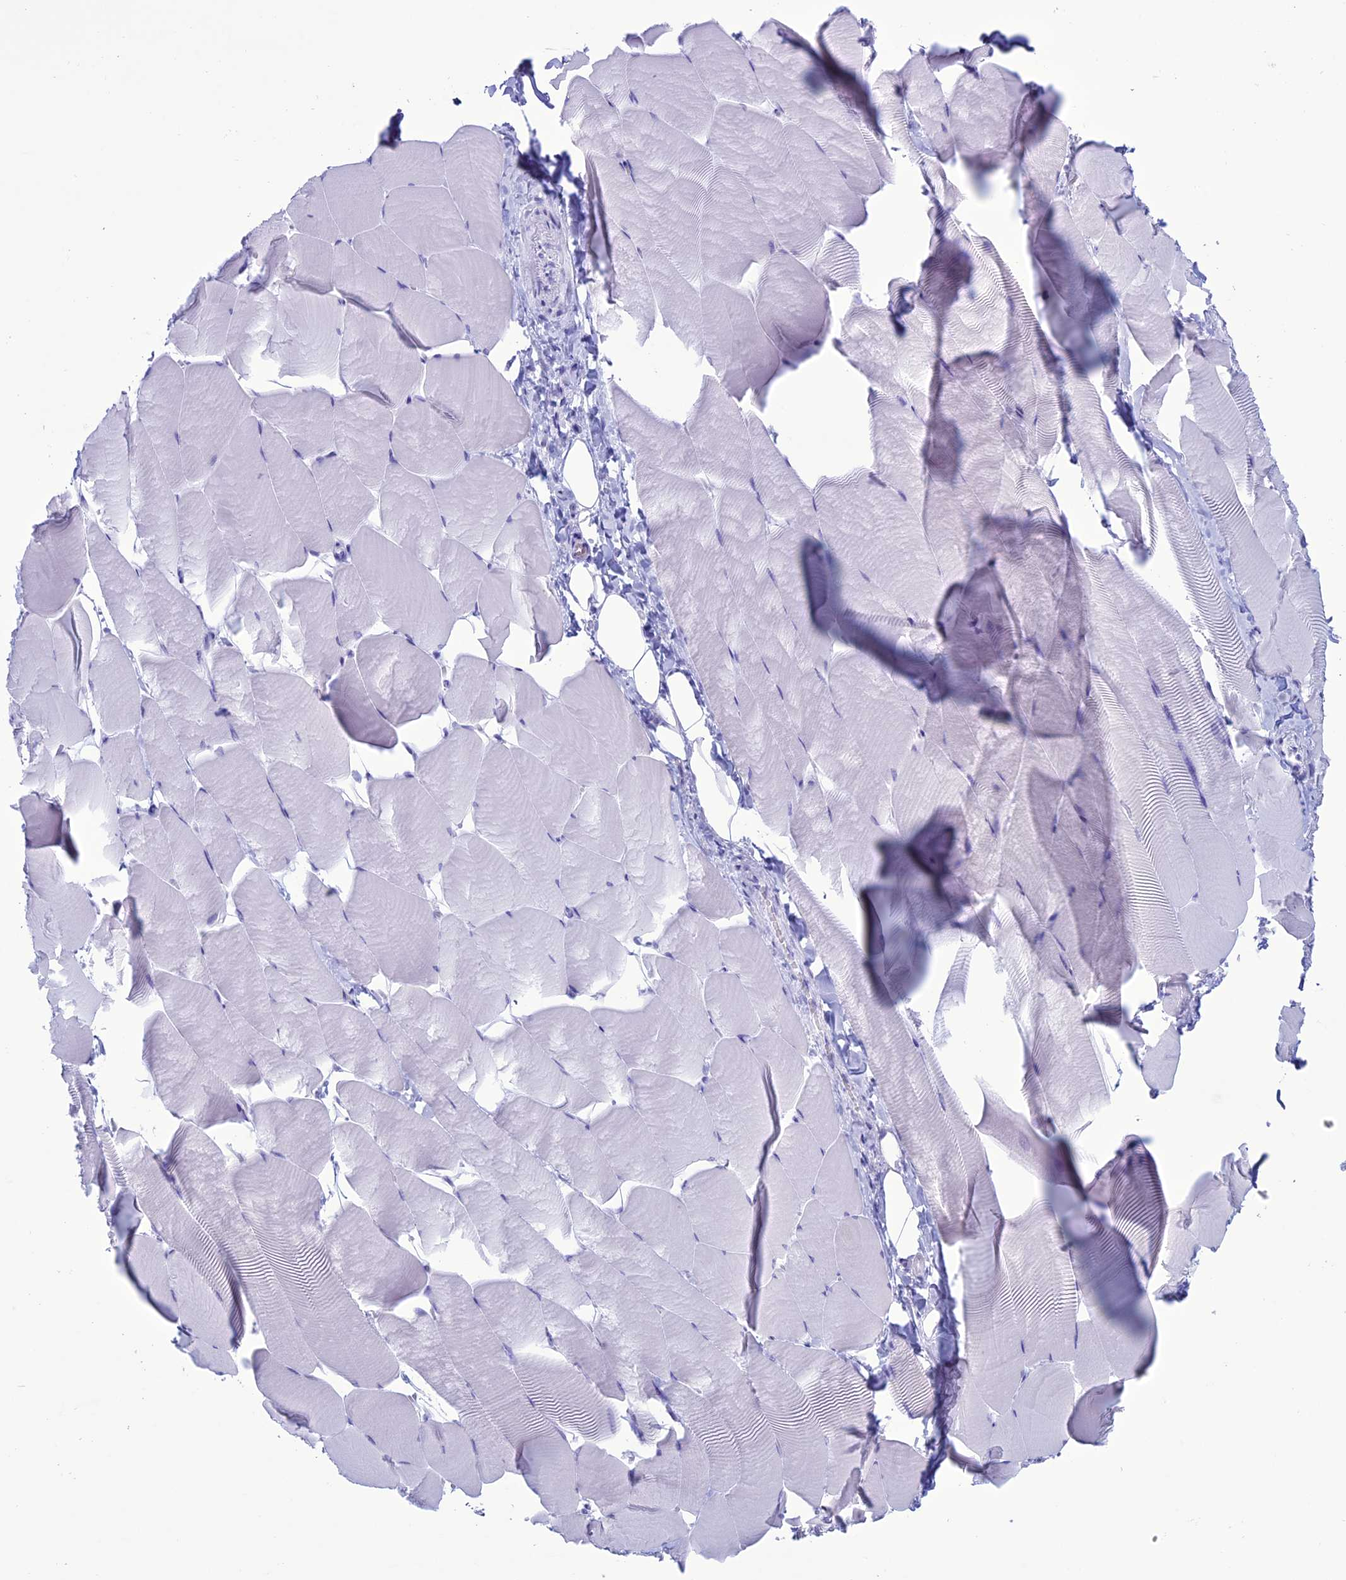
{"staining": {"intensity": "negative", "quantity": "none", "location": "none"}, "tissue": "skeletal muscle", "cell_type": "Myocytes", "image_type": "normal", "snomed": [{"axis": "morphology", "description": "Normal tissue, NOS"}, {"axis": "topography", "description": "Skeletal muscle"}], "caption": "High power microscopy image of an immunohistochemistry photomicrograph of normal skeletal muscle, revealing no significant staining in myocytes.", "gene": "MZB1", "patient": {"sex": "male", "age": 25}}